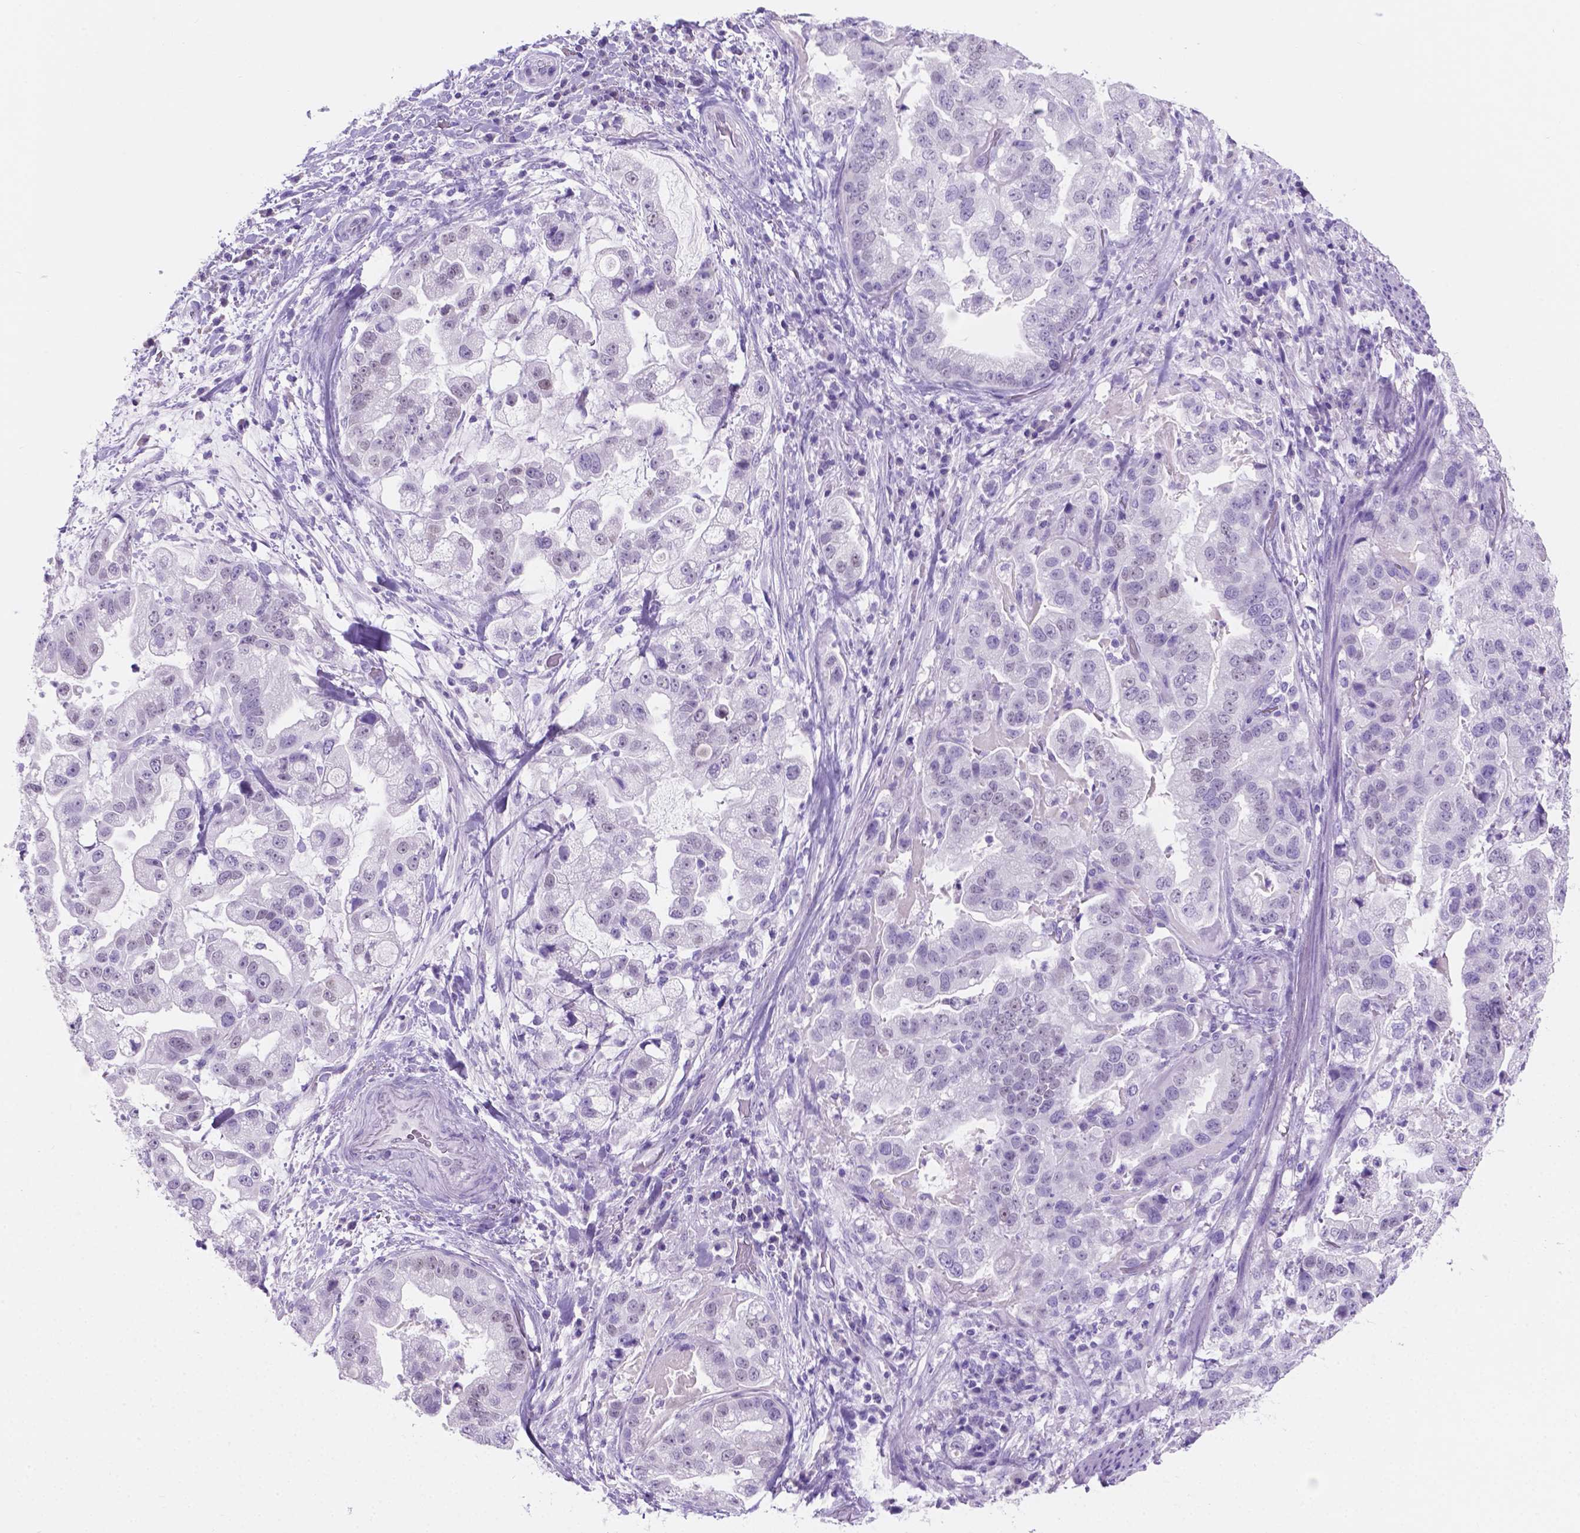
{"staining": {"intensity": "negative", "quantity": "none", "location": "none"}, "tissue": "stomach cancer", "cell_type": "Tumor cells", "image_type": "cancer", "snomed": [{"axis": "morphology", "description": "Adenocarcinoma, NOS"}, {"axis": "topography", "description": "Stomach"}], "caption": "Adenocarcinoma (stomach) stained for a protein using immunohistochemistry exhibits no staining tumor cells.", "gene": "GRIN2B", "patient": {"sex": "male", "age": 59}}